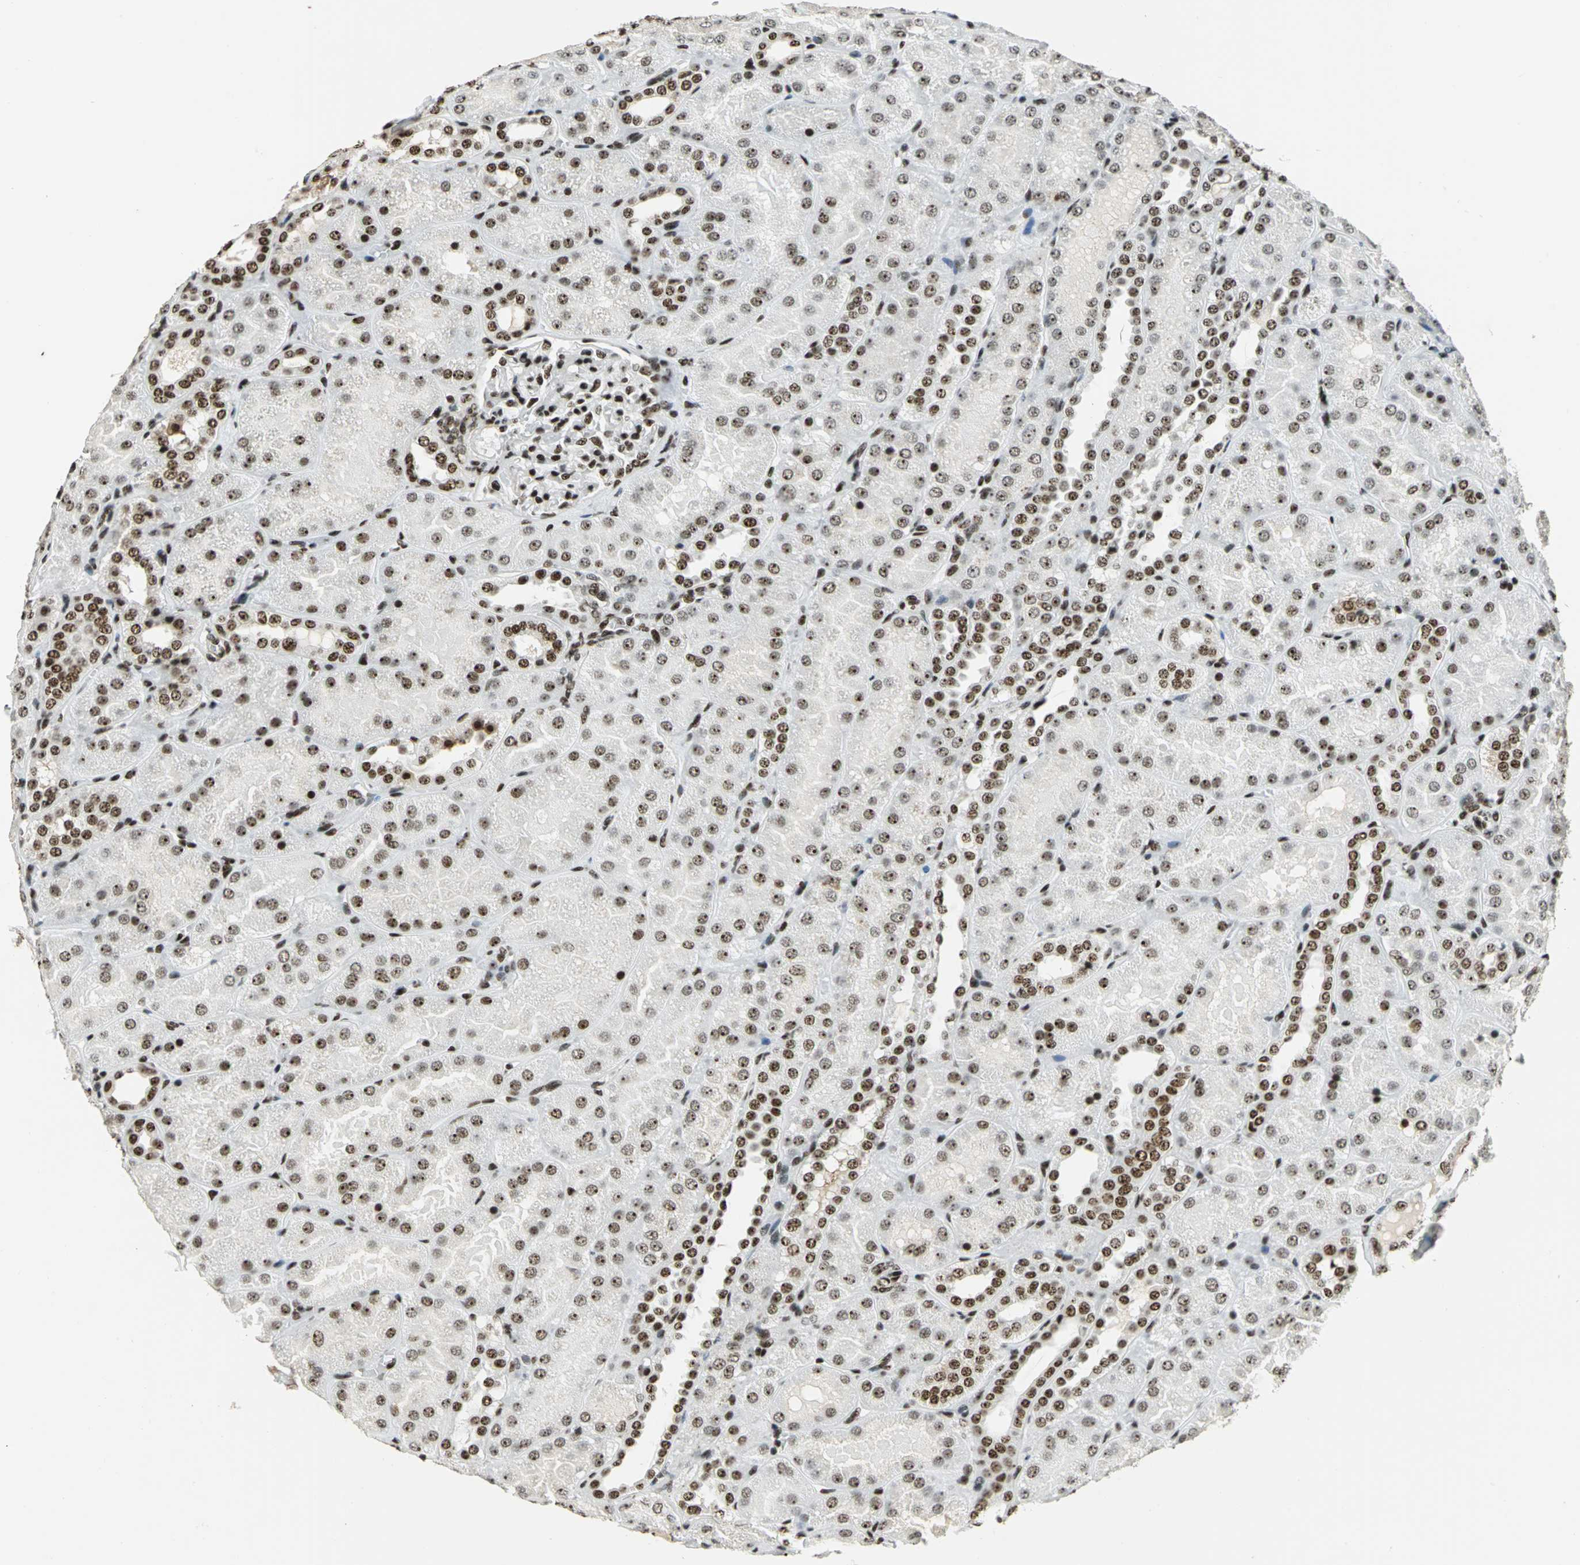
{"staining": {"intensity": "strong", "quantity": ">75%", "location": "nuclear"}, "tissue": "kidney", "cell_type": "Cells in glomeruli", "image_type": "normal", "snomed": [{"axis": "morphology", "description": "Normal tissue, NOS"}, {"axis": "topography", "description": "Kidney"}], "caption": "This histopathology image shows IHC staining of unremarkable human kidney, with high strong nuclear positivity in approximately >75% of cells in glomeruli.", "gene": "UBTF", "patient": {"sex": "male", "age": 28}}